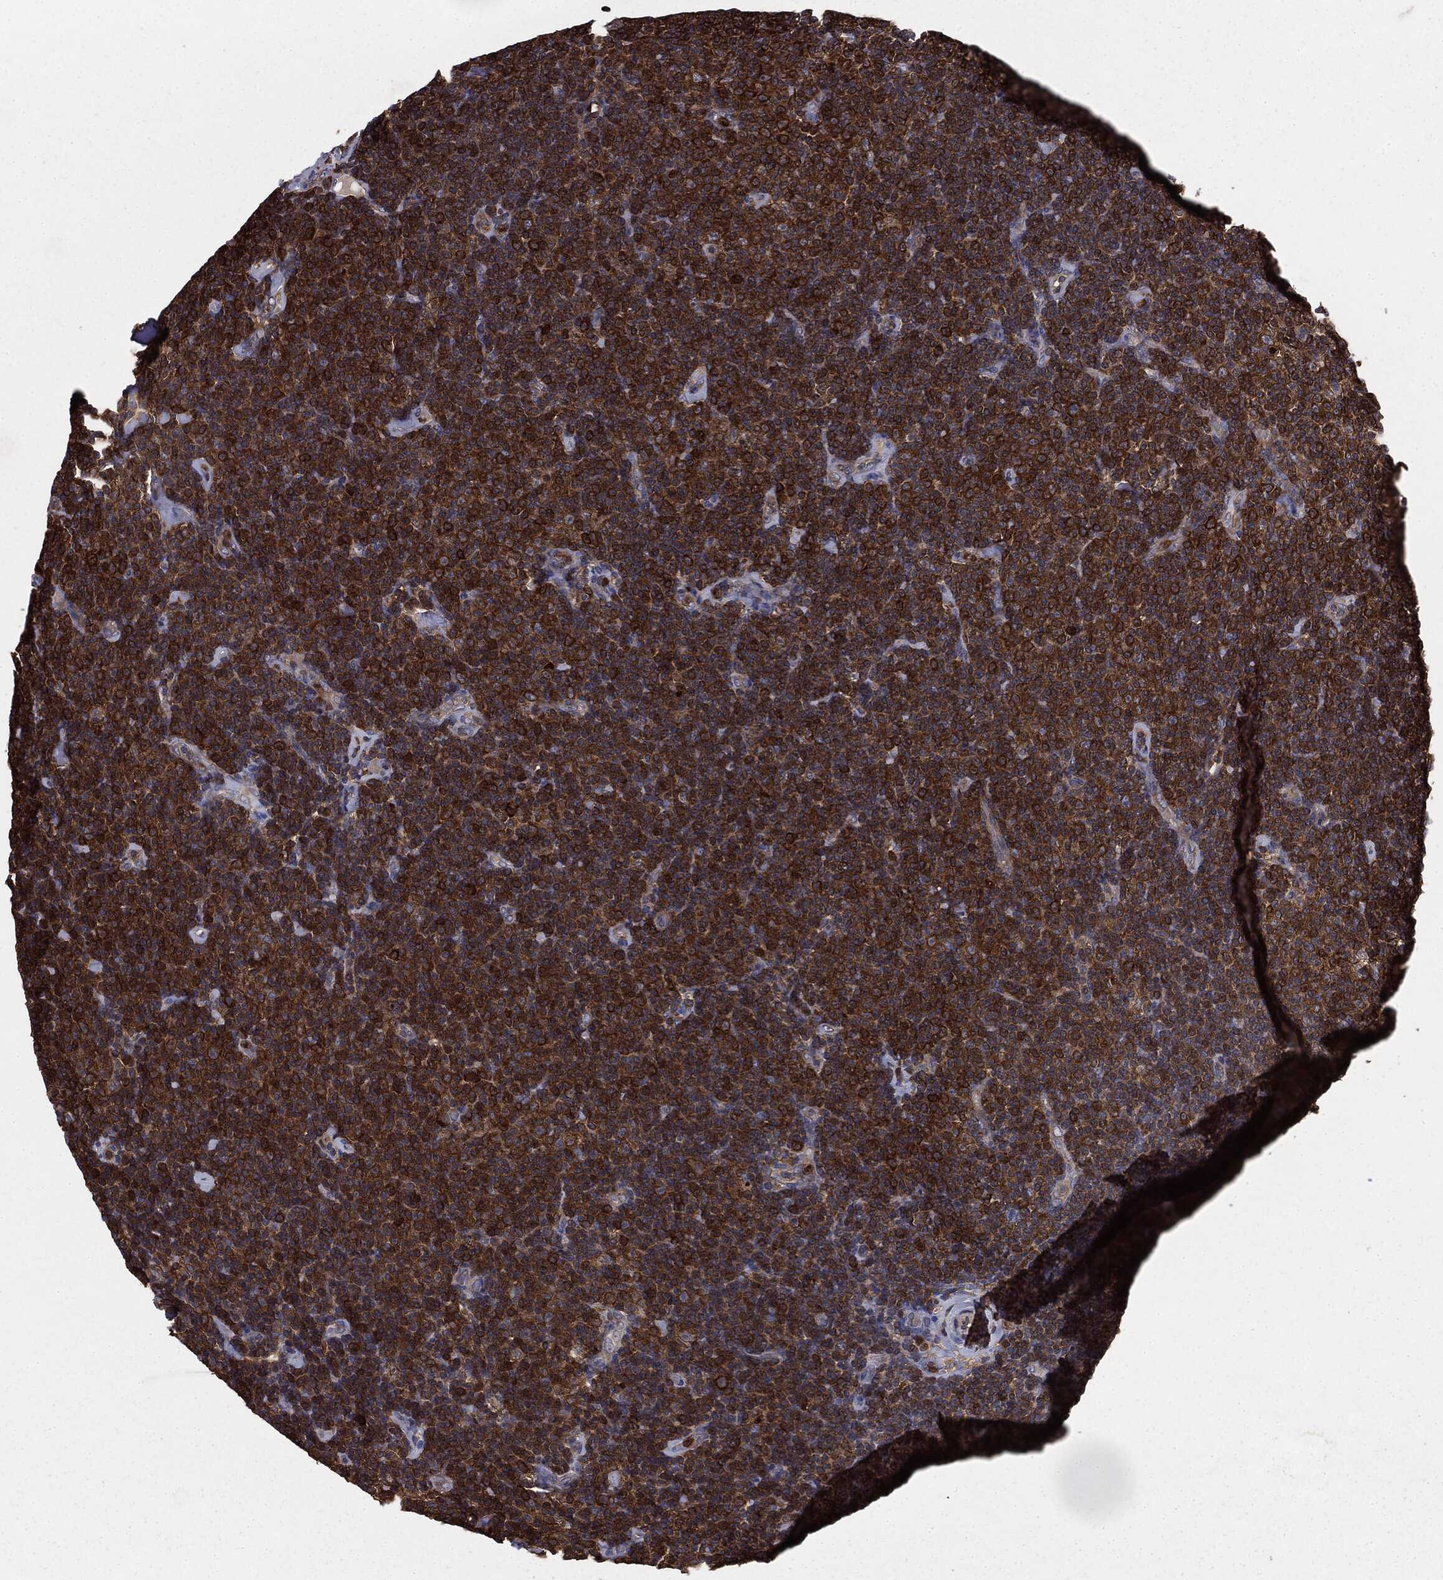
{"staining": {"intensity": "strong", "quantity": ">75%", "location": "cytoplasmic/membranous"}, "tissue": "lymphoma", "cell_type": "Tumor cells", "image_type": "cancer", "snomed": [{"axis": "morphology", "description": "Malignant lymphoma, non-Hodgkin's type, Low grade"}, {"axis": "topography", "description": "Lymph node"}], "caption": "Immunohistochemical staining of human lymphoma exhibits high levels of strong cytoplasmic/membranous positivity in about >75% of tumor cells.", "gene": "GNB5", "patient": {"sex": "male", "age": 81}}